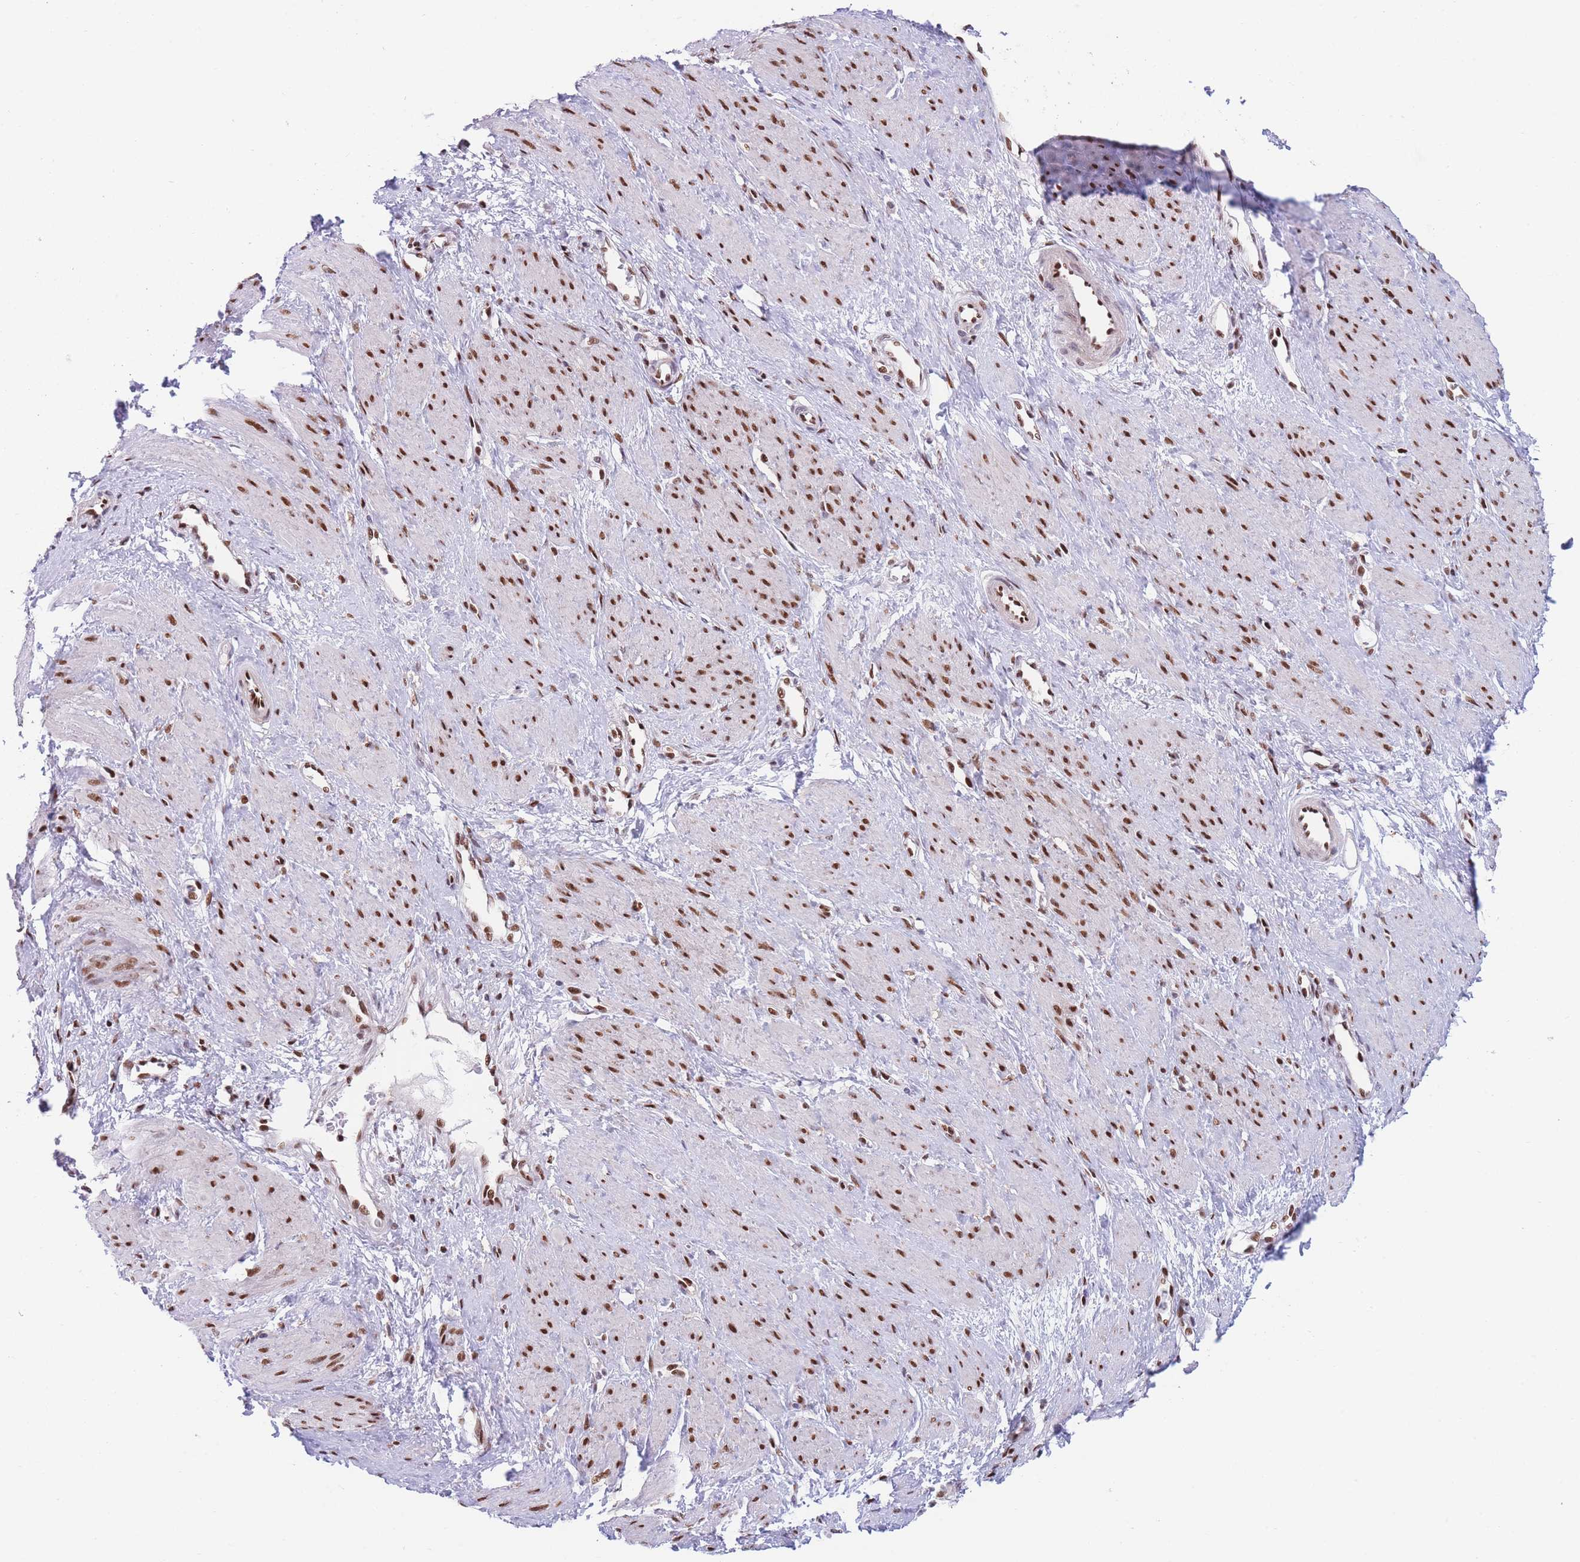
{"staining": {"intensity": "moderate", "quantity": "25%-75%", "location": "cytoplasmic/membranous,nuclear"}, "tissue": "smooth muscle", "cell_type": "Smooth muscle cells", "image_type": "normal", "snomed": [{"axis": "morphology", "description": "Normal tissue, NOS"}, {"axis": "topography", "description": "Smooth muscle"}, {"axis": "topography", "description": "Uterus"}], "caption": "Smooth muscle stained with DAB immunohistochemistry (IHC) exhibits medium levels of moderate cytoplasmic/membranous,nuclear expression in approximately 25%-75% of smooth muscle cells.", "gene": "DNAJC3", "patient": {"sex": "female", "age": 39}}